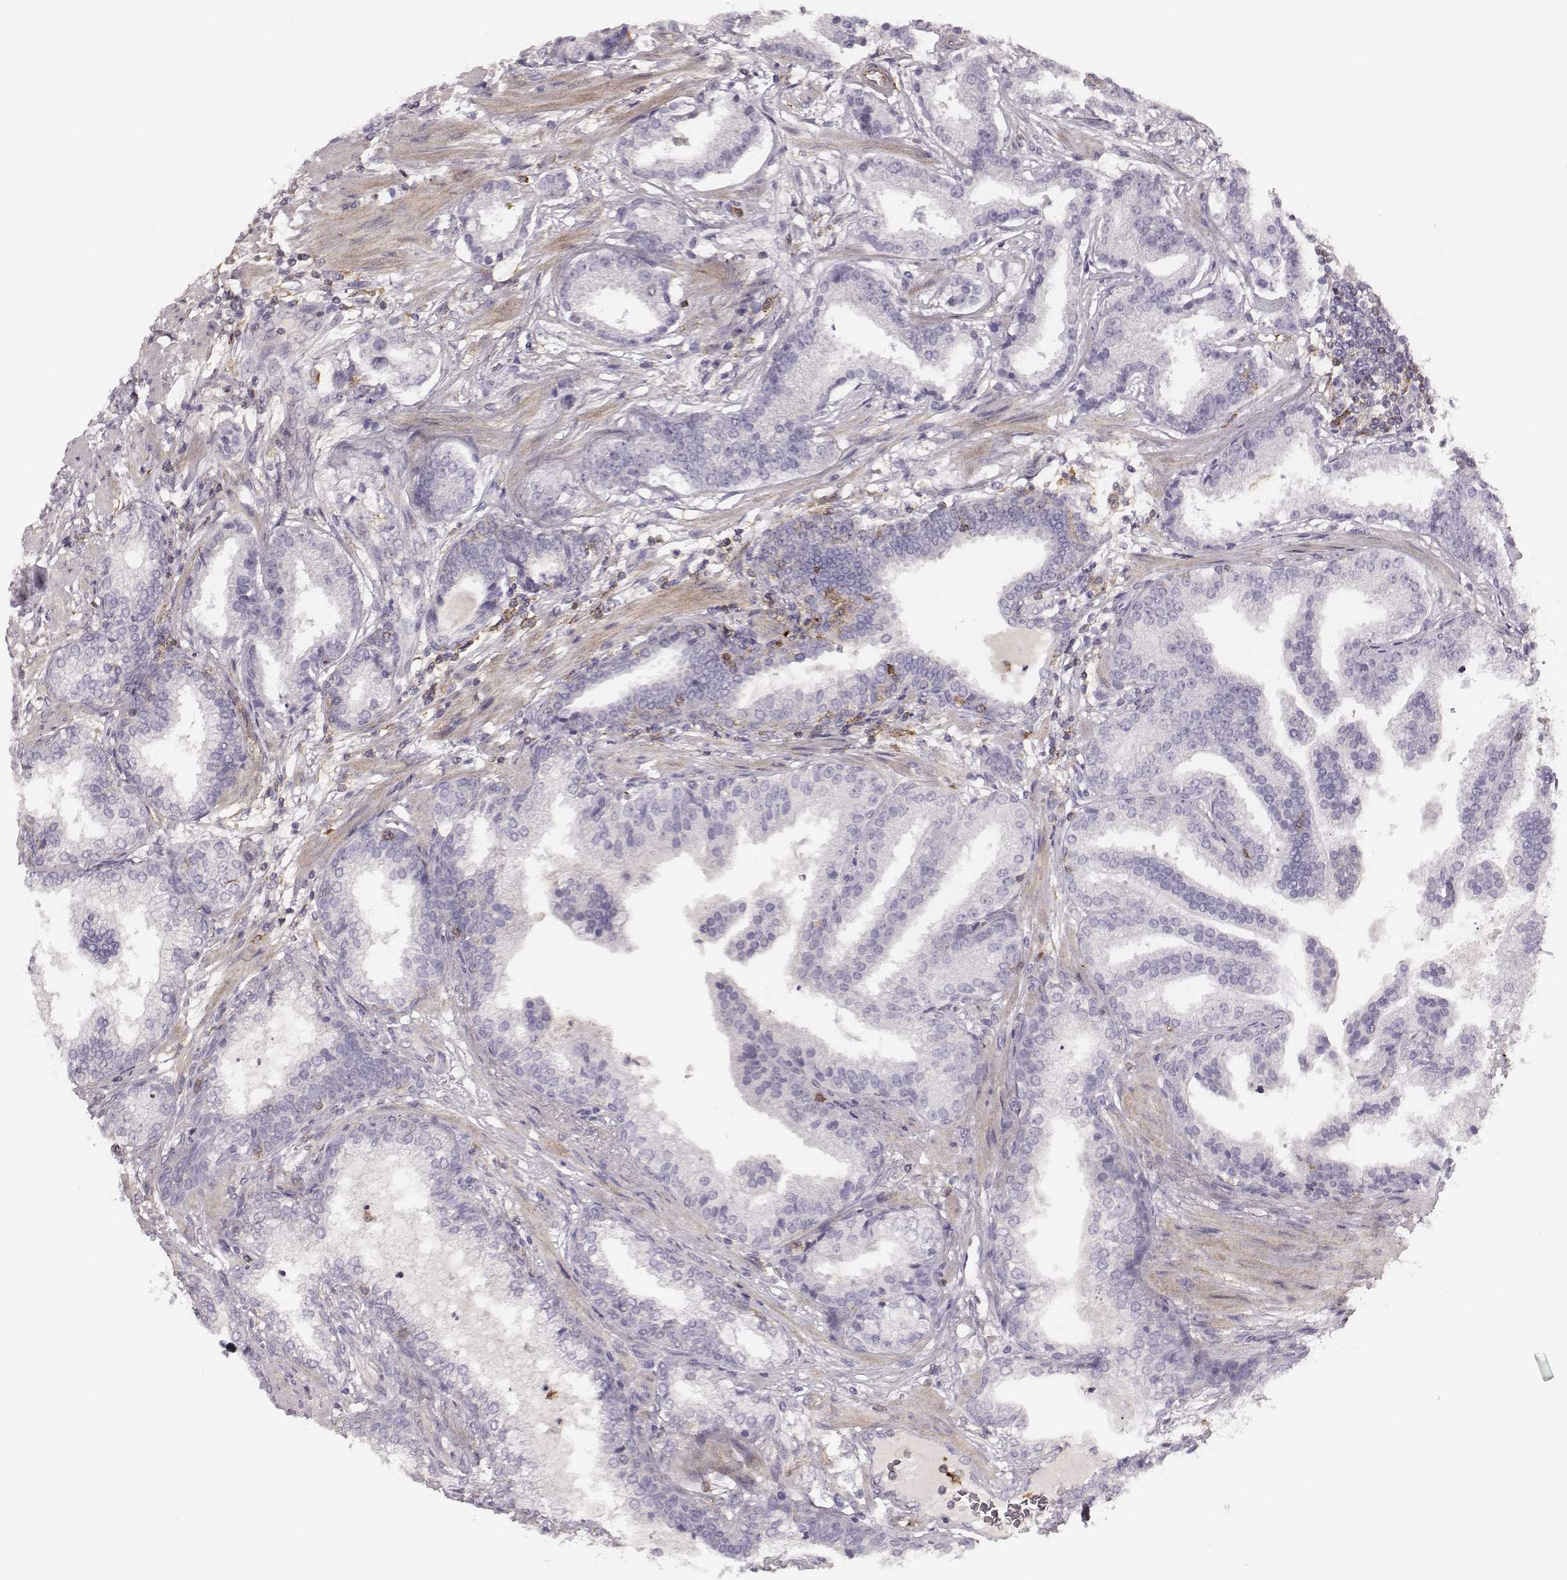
{"staining": {"intensity": "negative", "quantity": "none", "location": "none"}, "tissue": "prostate cancer", "cell_type": "Tumor cells", "image_type": "cancer", "snomed": [{"axis": "morphology", "description": "Adenocarcinoma, NOS"}, {"axis": "topography", "description": "Prostate"}], "caption": "This is an immunohistochemistry (IHC) histopathology image of human adenocarcinoma (prostate). There is no positivity in tumor cells.", "gene": "ZYX", "patient": {"sex": "male", "age": 64}}